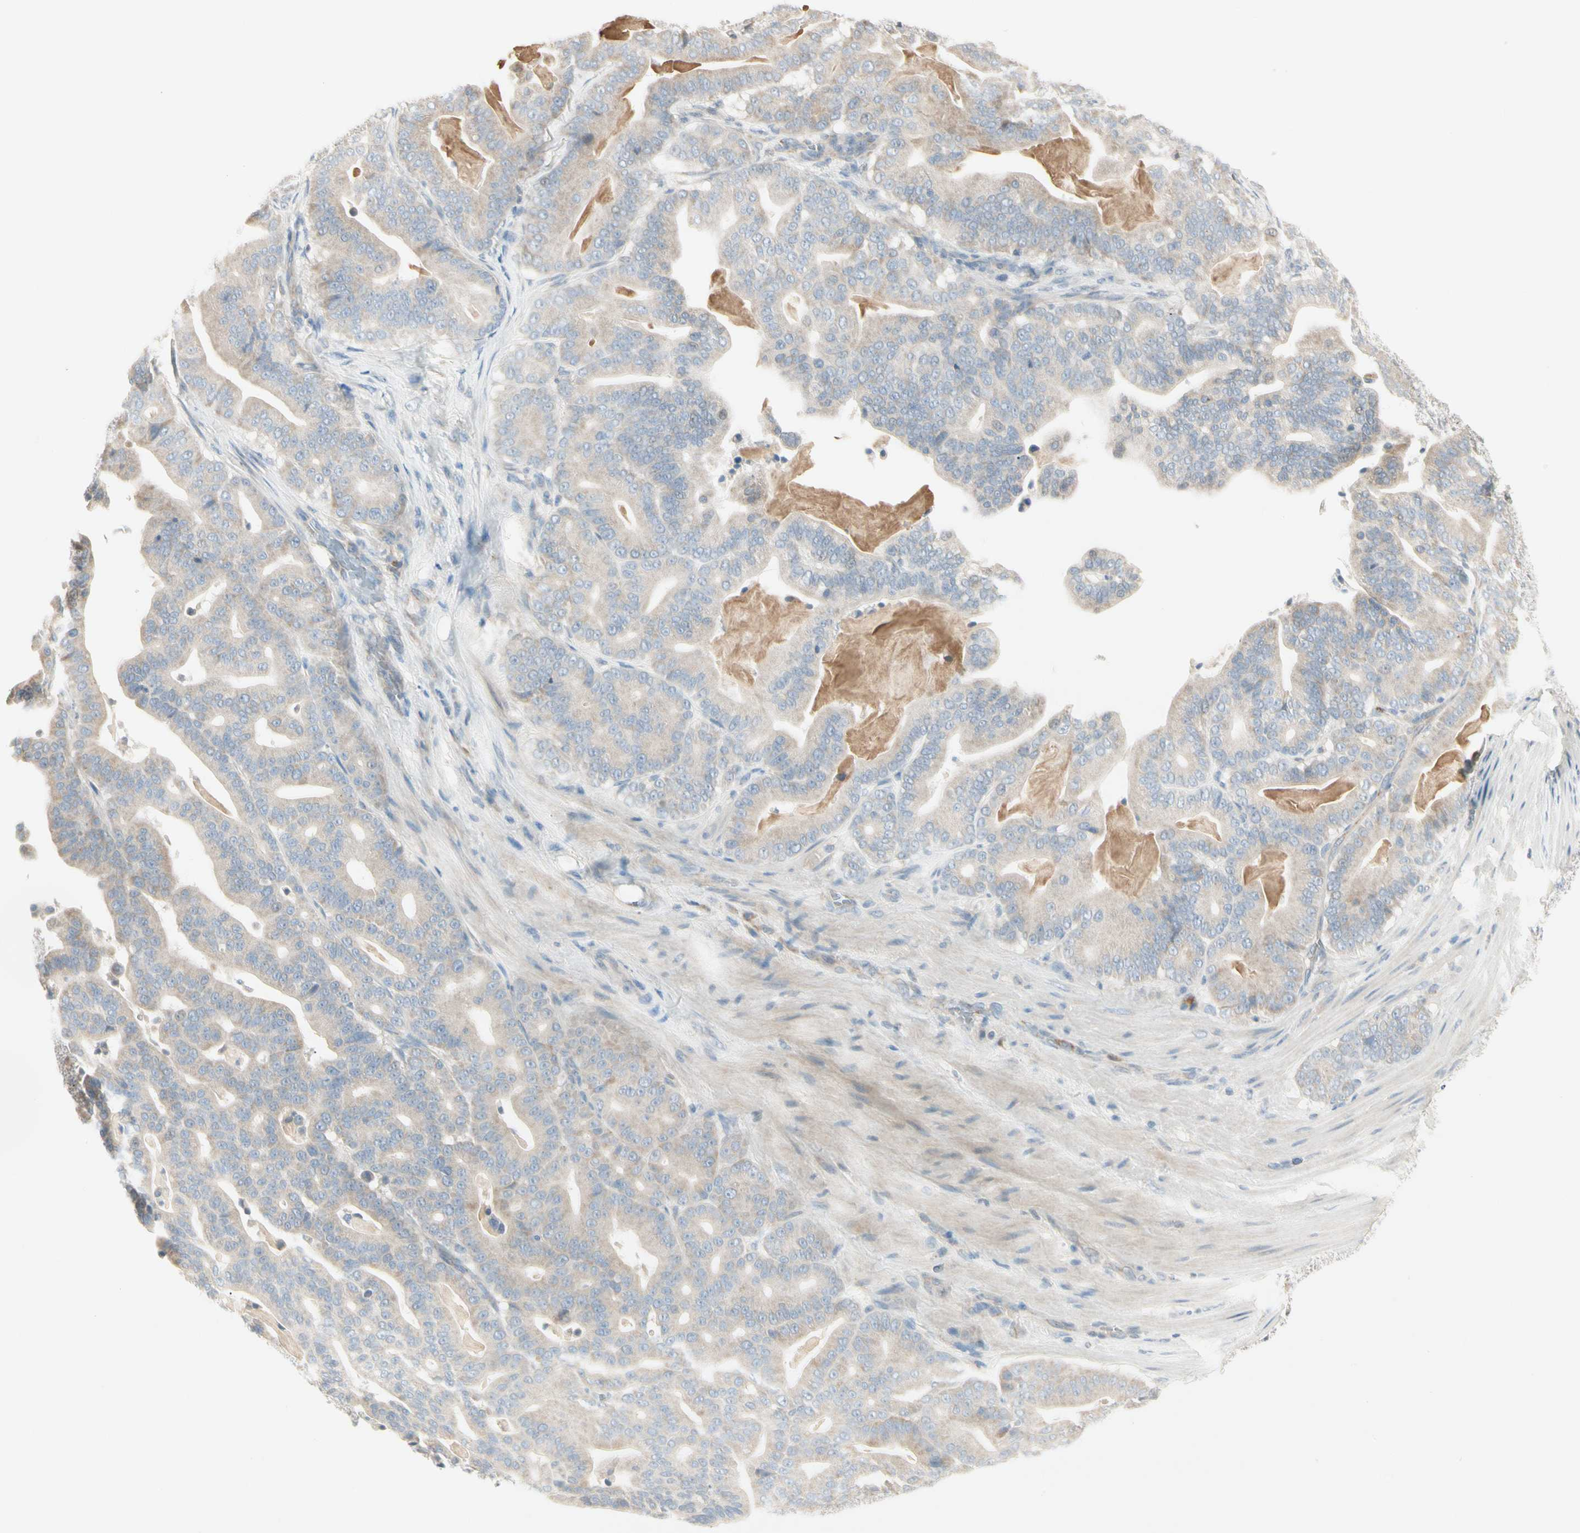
{"staining": {"intensity": "weak", "quantity": "25%-75%", "location": "cytoplasmic/membranous"}, "tissue": "pancreatic cancer", "cell_type": "Tumor cells", "image_type": "cancer", "snomed": [{"axis": "morphology", "description": "Adenocarcinoma, NOS"}, {"axis": "topography", "description": "Pancreas"}], "caption": "High-power microscopy captured an immunohistochemistry micrograph of adenocarcinoma (pancreatic), revealing weak cytoplasmic/membranous positivity in about 25%-75% of tumor cells. Immunohistochemistry (ihc) stains the protein of interest in brown and the nuclei are stained blue.", "gene": "ALDH18A1", "patient": {"sex": "male", "age": 63}}